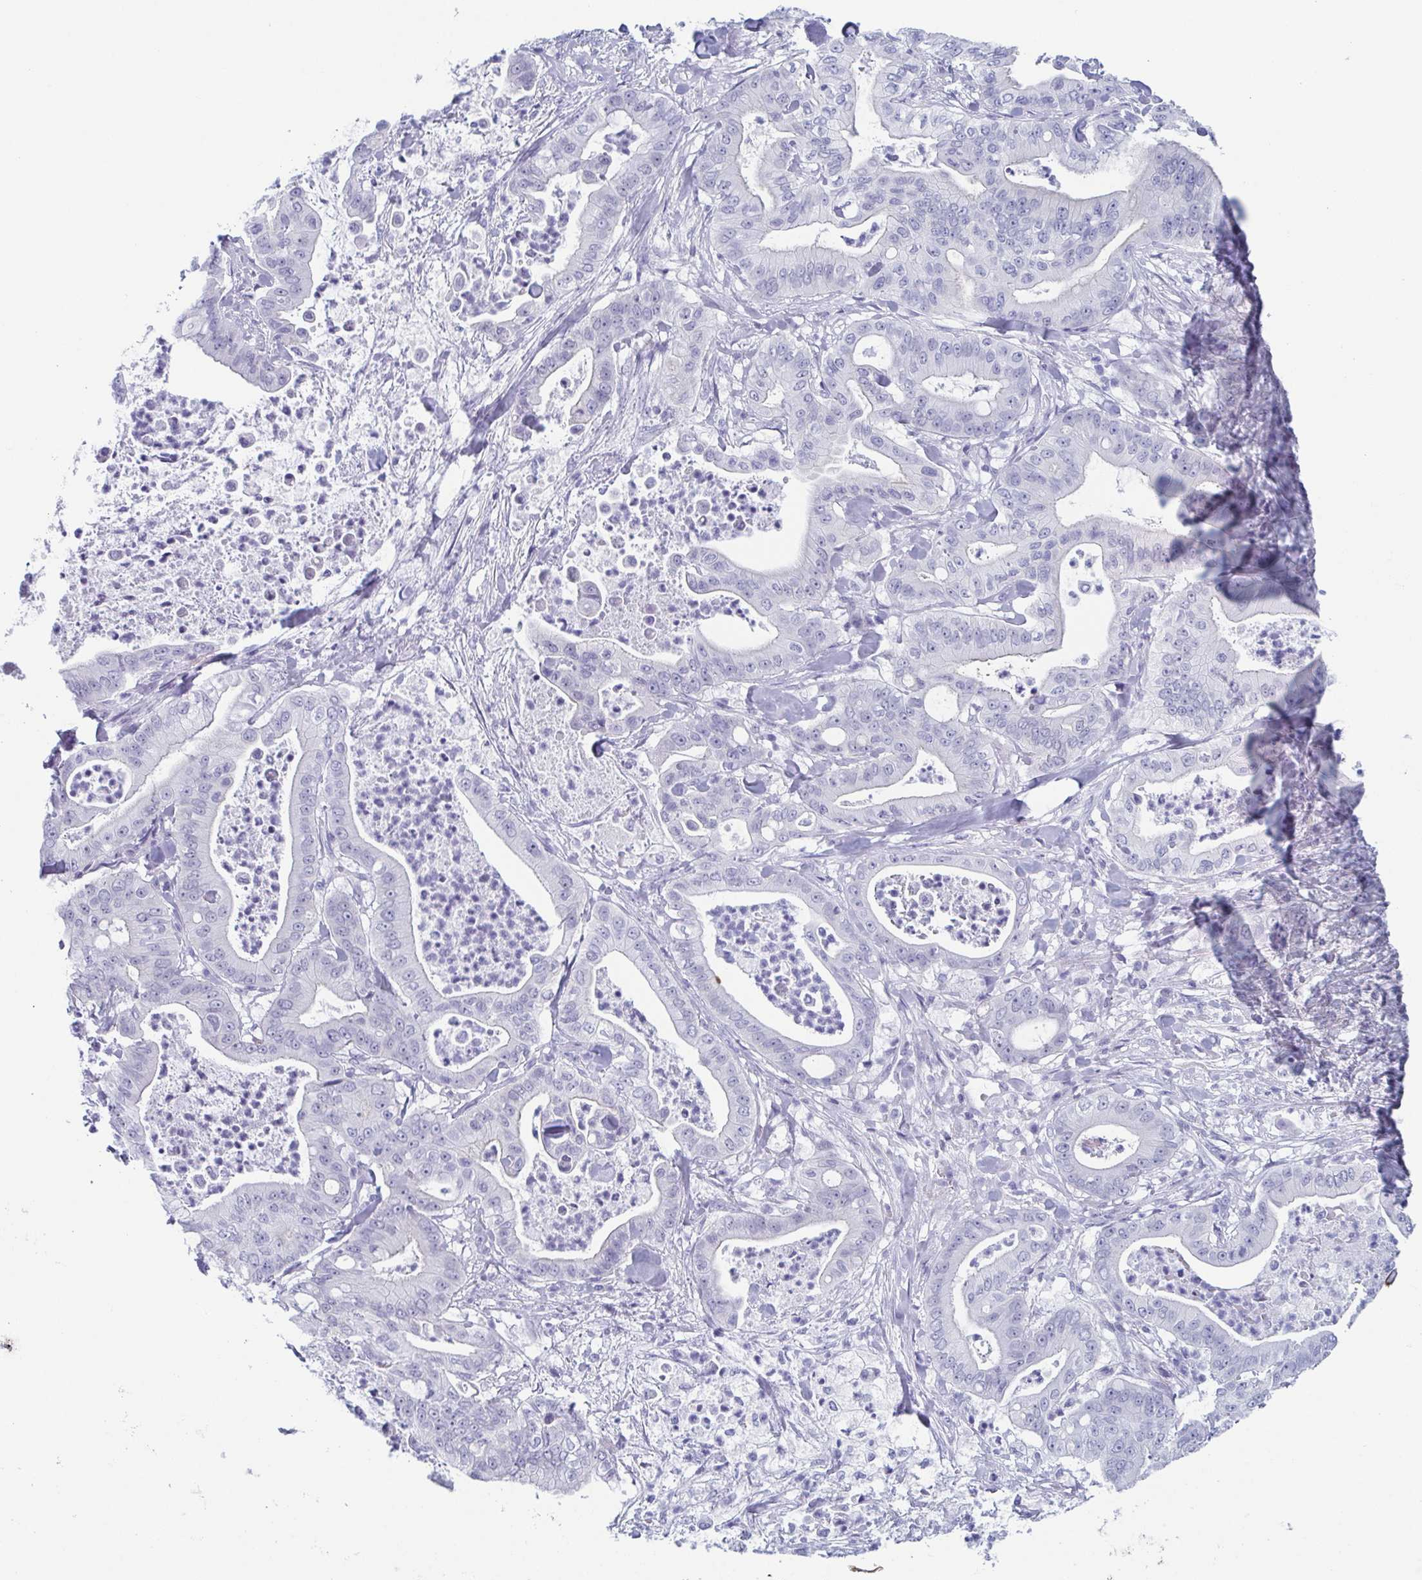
{"staining": {"intensity": "negative", "quantity": "none", "location": "none"}, "tissue": "pancreatic cancer", "cell_type": "Tumor cells", "image_type": "cancer", "snomed": [{"axis": "morphology", "description": "Adenocarcinoma, NOS"}, {"axis": "topography", "description": "Pancreas"}], "caption": "Immunohistochemistry photomicrograph of human pancreatic cancer stained for a protein (brown), which displays no positivity in tumor cells. (Stains: DAB IHC with hematoxylin counter stain, Microscopy: brightfield microscopy at high magnification).", "gene": "ZFP64", "patient": {"sex": "male", "age": 71}}